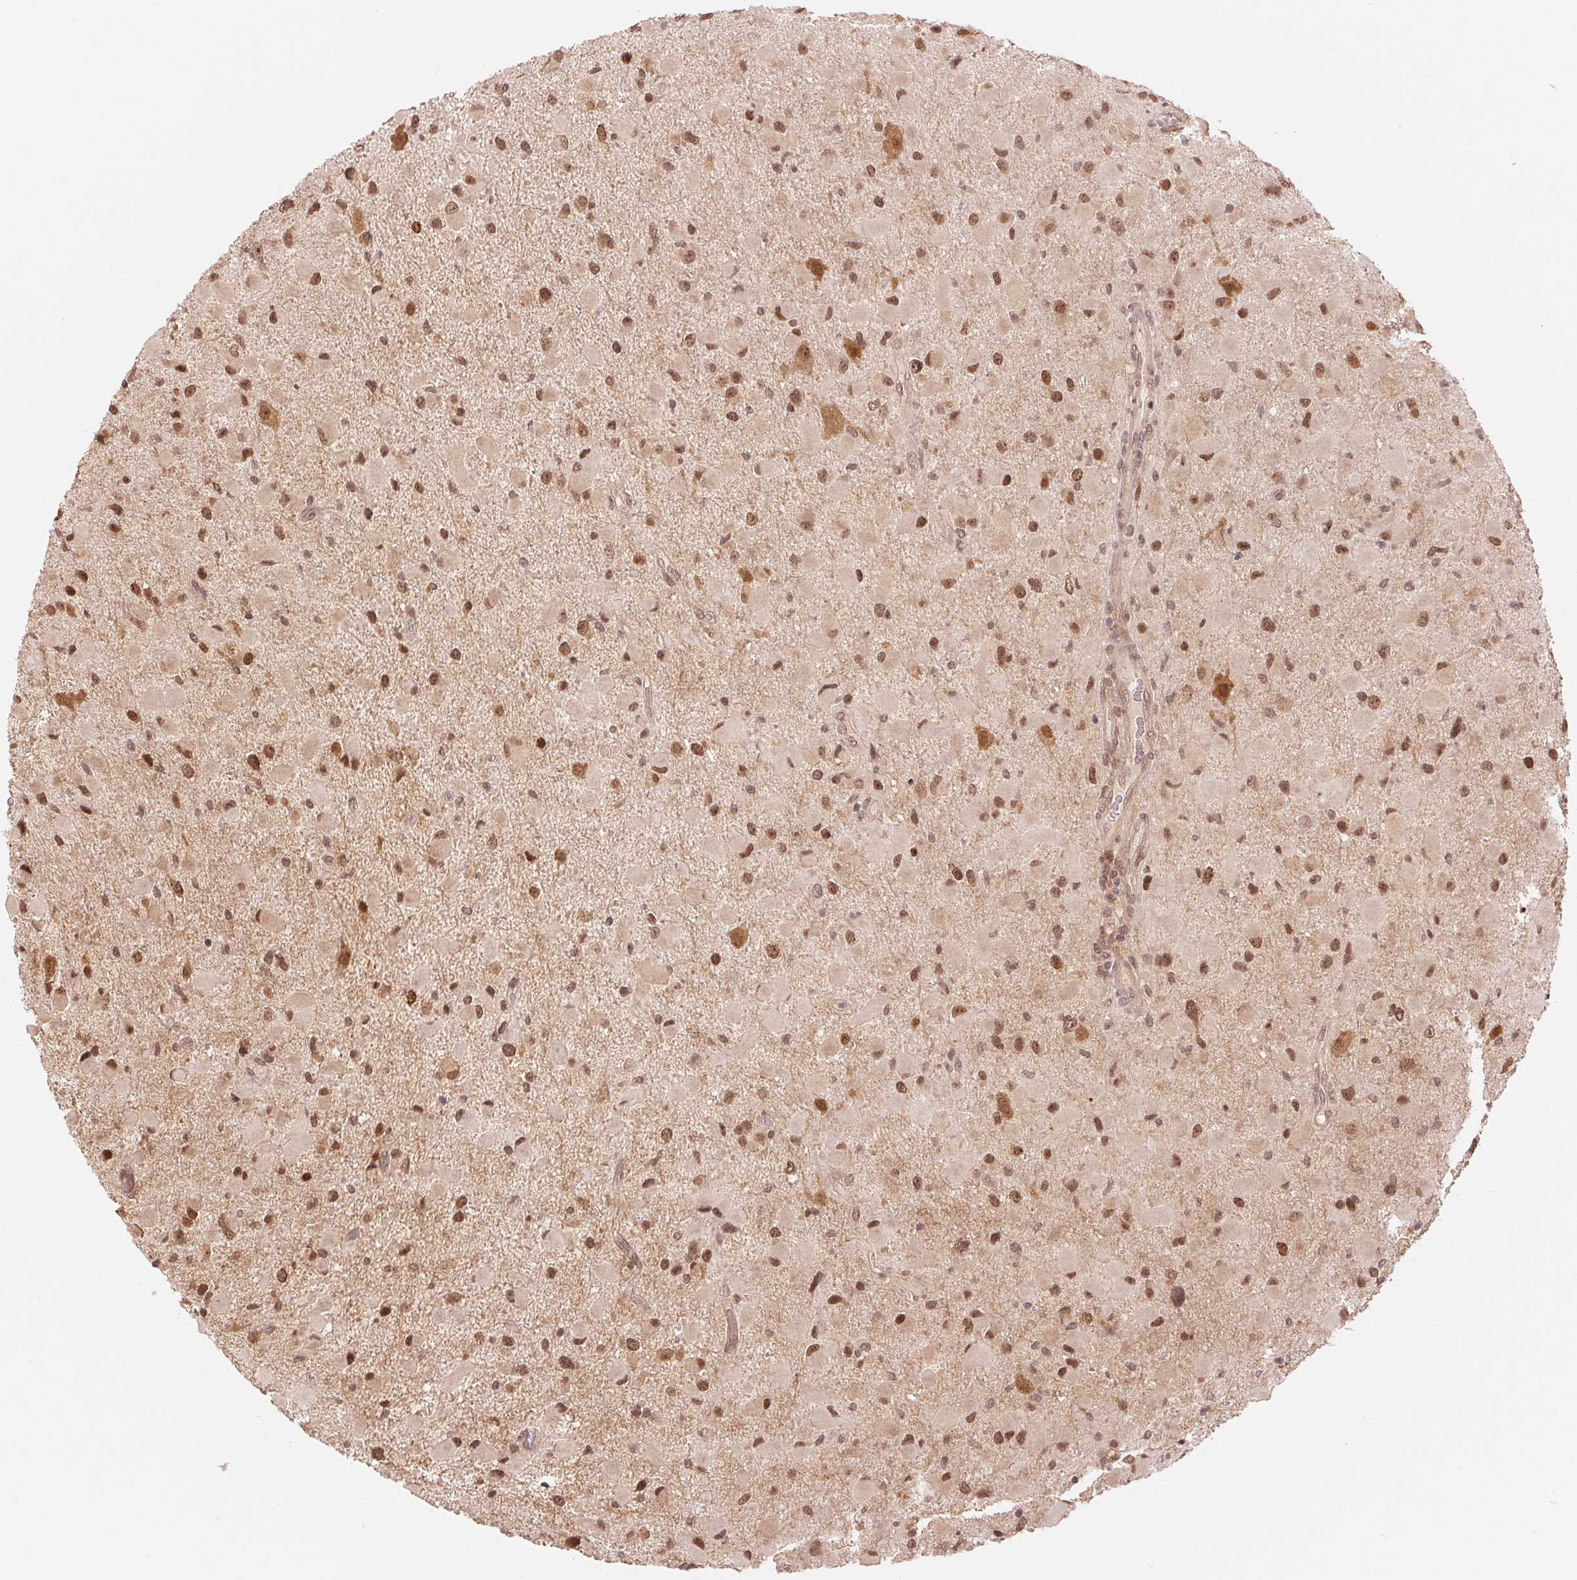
{"staining": {"intensity": "moderate", "quantity": ">75%", "location": "nuclear"}, "tissue": "glioma", "cell_type": "Tumor cells", "image_type": "cancer", "snomed": [{"axis": "morphology", "description": "Glioma, malignant, Low grade"}, {"axis": "topography", "description": "Brain"}], "caption": "High-power microscopy captured an immunohistochemistry (IHC) micrograph of glioma, revealing moderate nuclear staining in about >75% of tumor cells. (Stains: DAB in brown, nuclei in blue, Microscopy: brightfield microscopy at high magnification).", "gene": "ERI3", "patient": {"sex": "female", "age": 32}}